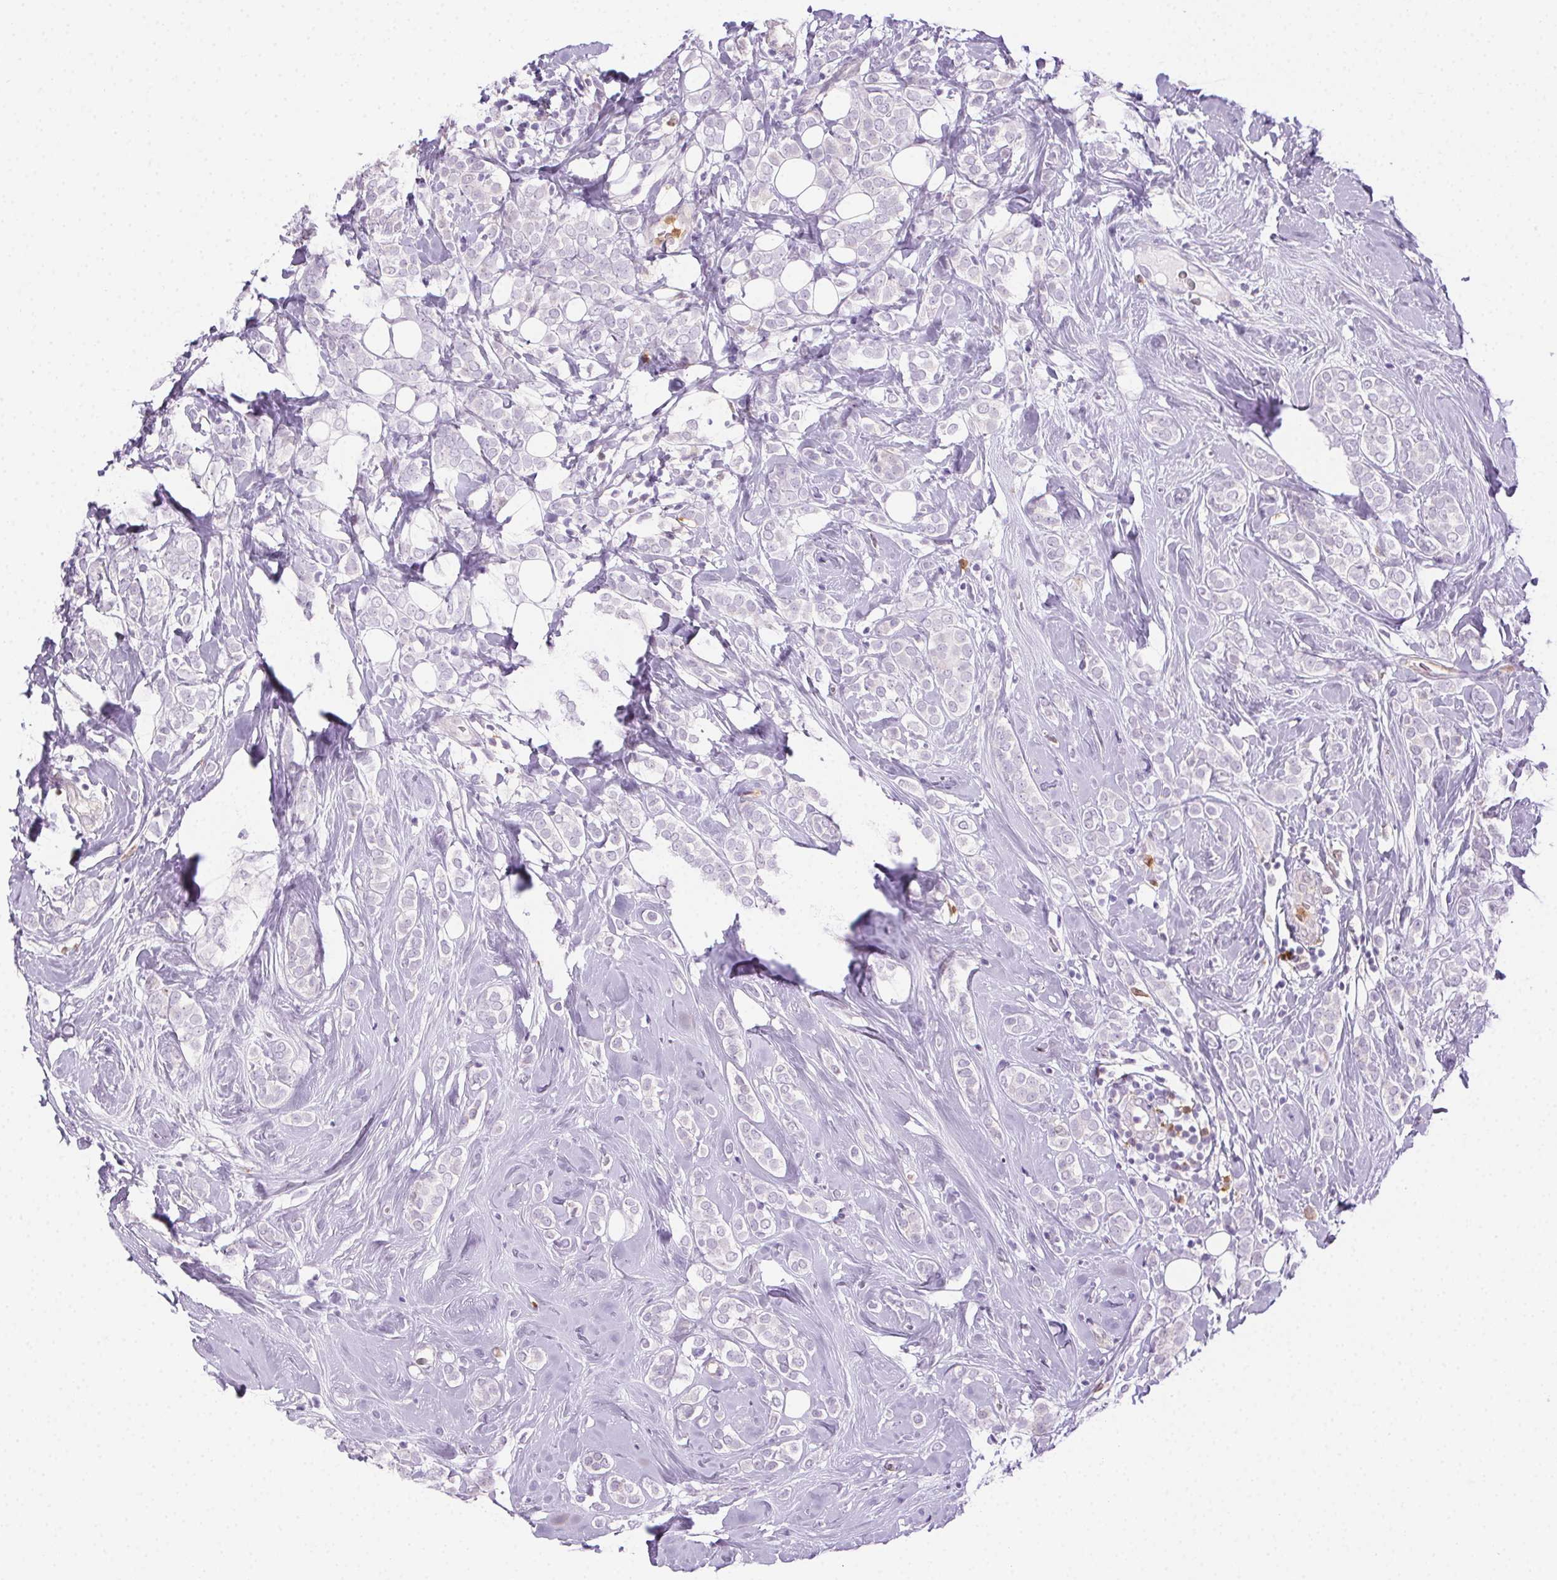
{"staining": {"intensity": "negative", "quantity": "none", "location": "none"}, "tissue": "breast cancer", "cell_type": "Tumor cells", "image_type": "cancer", "snomed": [{"axis": "morphology", "description": "Lobular carcinoma"}, {"axis": "topography", "description": "Breast"}], "caption": "Immunohistochemistry photomicrograph of neoplastic tissue: lobular carcinoma (breast) stained with DAB reveals no significant protein expression in tumor cells.", "gene": "TMEM45A", "patient": {"sex": "female", "age": 49}}